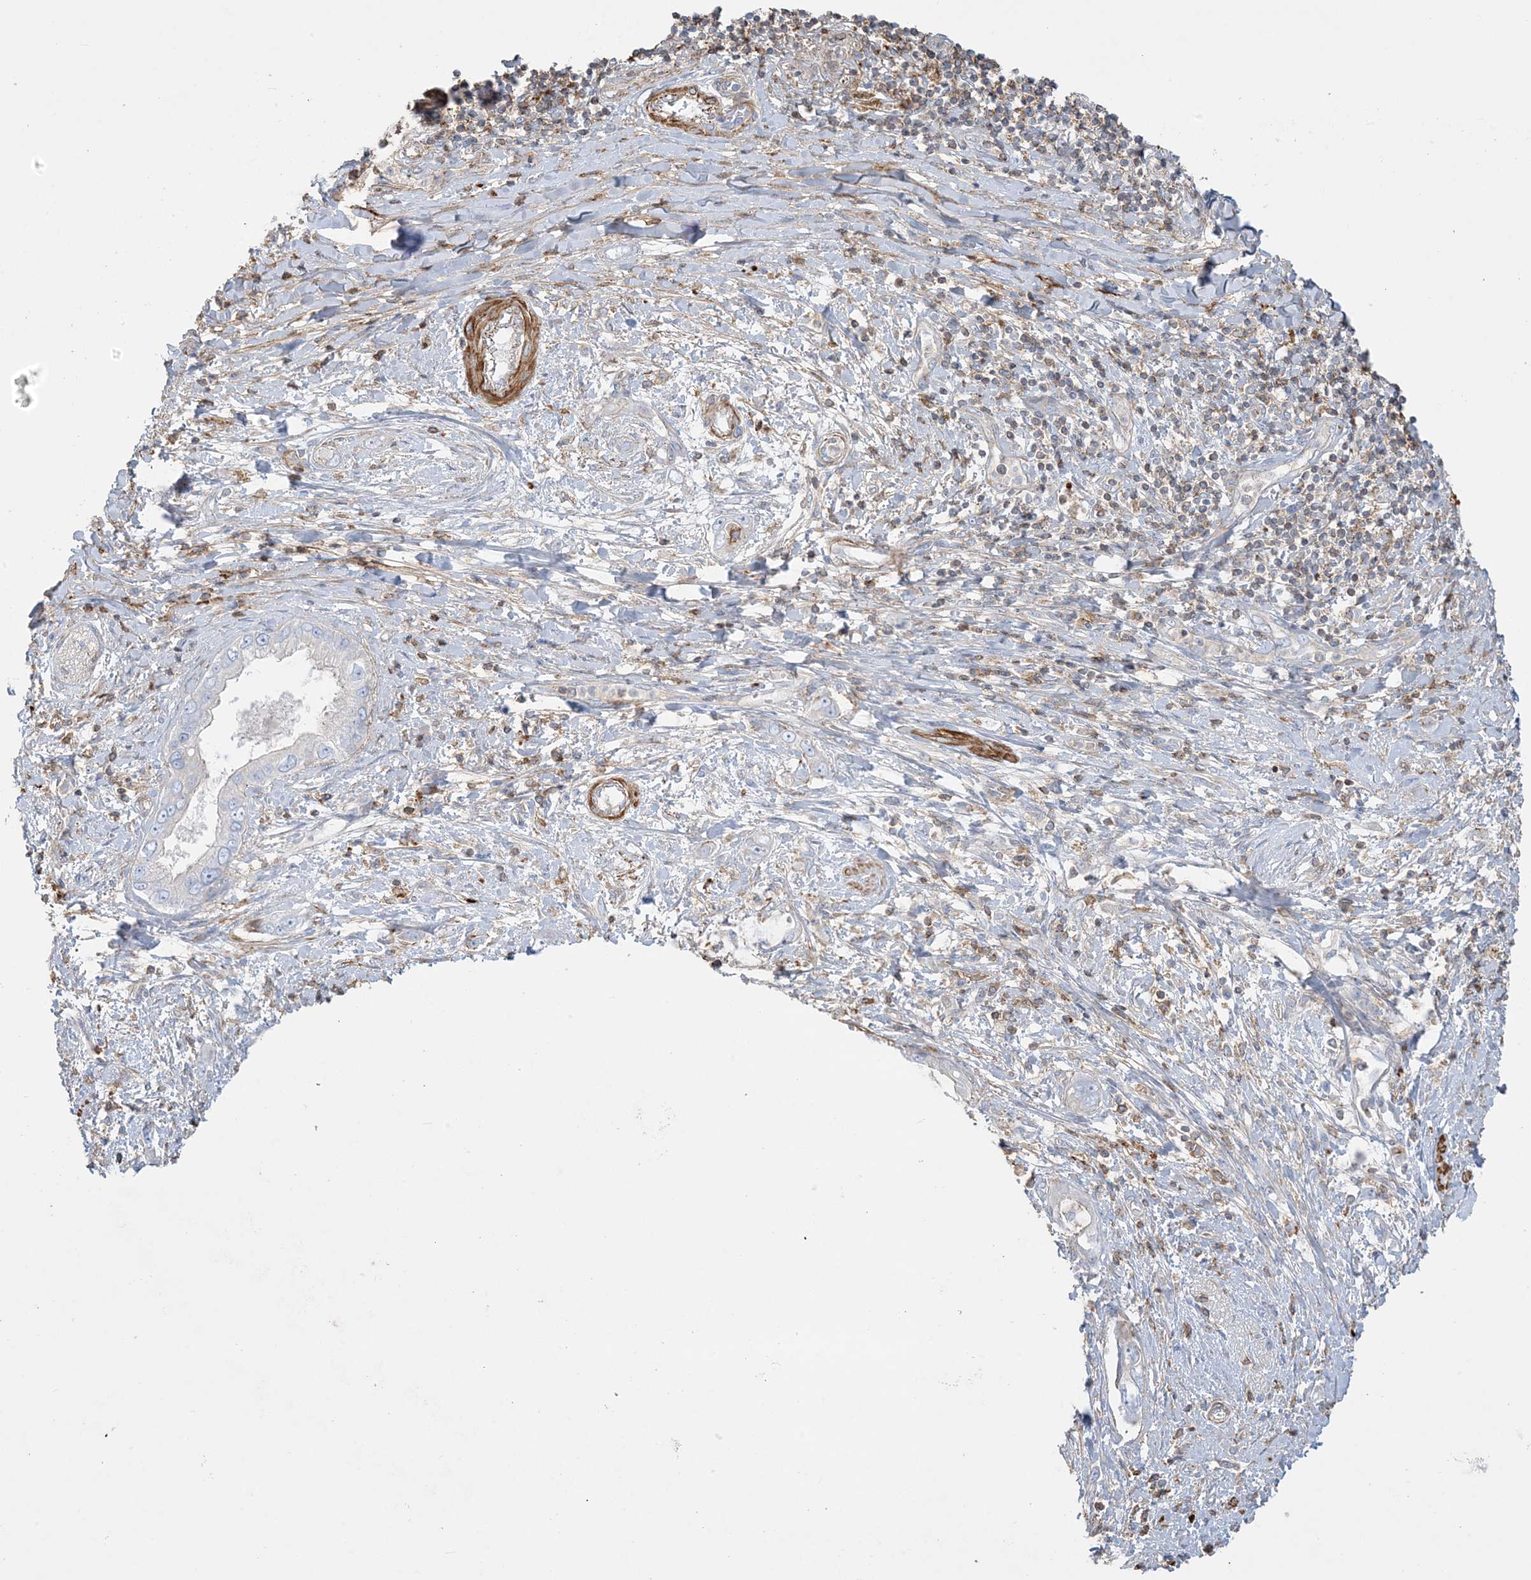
{"staining": {"intensity": "negative", "quantity": "none", "location": "none"}, "tissue": "pancreatic cancer", "cell_type": "Tumor cells", "image_type": "cancer", "snomed": [{"axis": "morphology", "description": "Inflammation, NOS"}, {"axis": "morphology", "description": "Adenocarcinoma, NOS"}, {"axis": "topography", "description": "Pancreas"}], "caption": "An image of human pancreatic cancer is negative for staining in tumor cells.", "gene": "GTF3C2", "patient": {"sex": "female", "age": 56}}